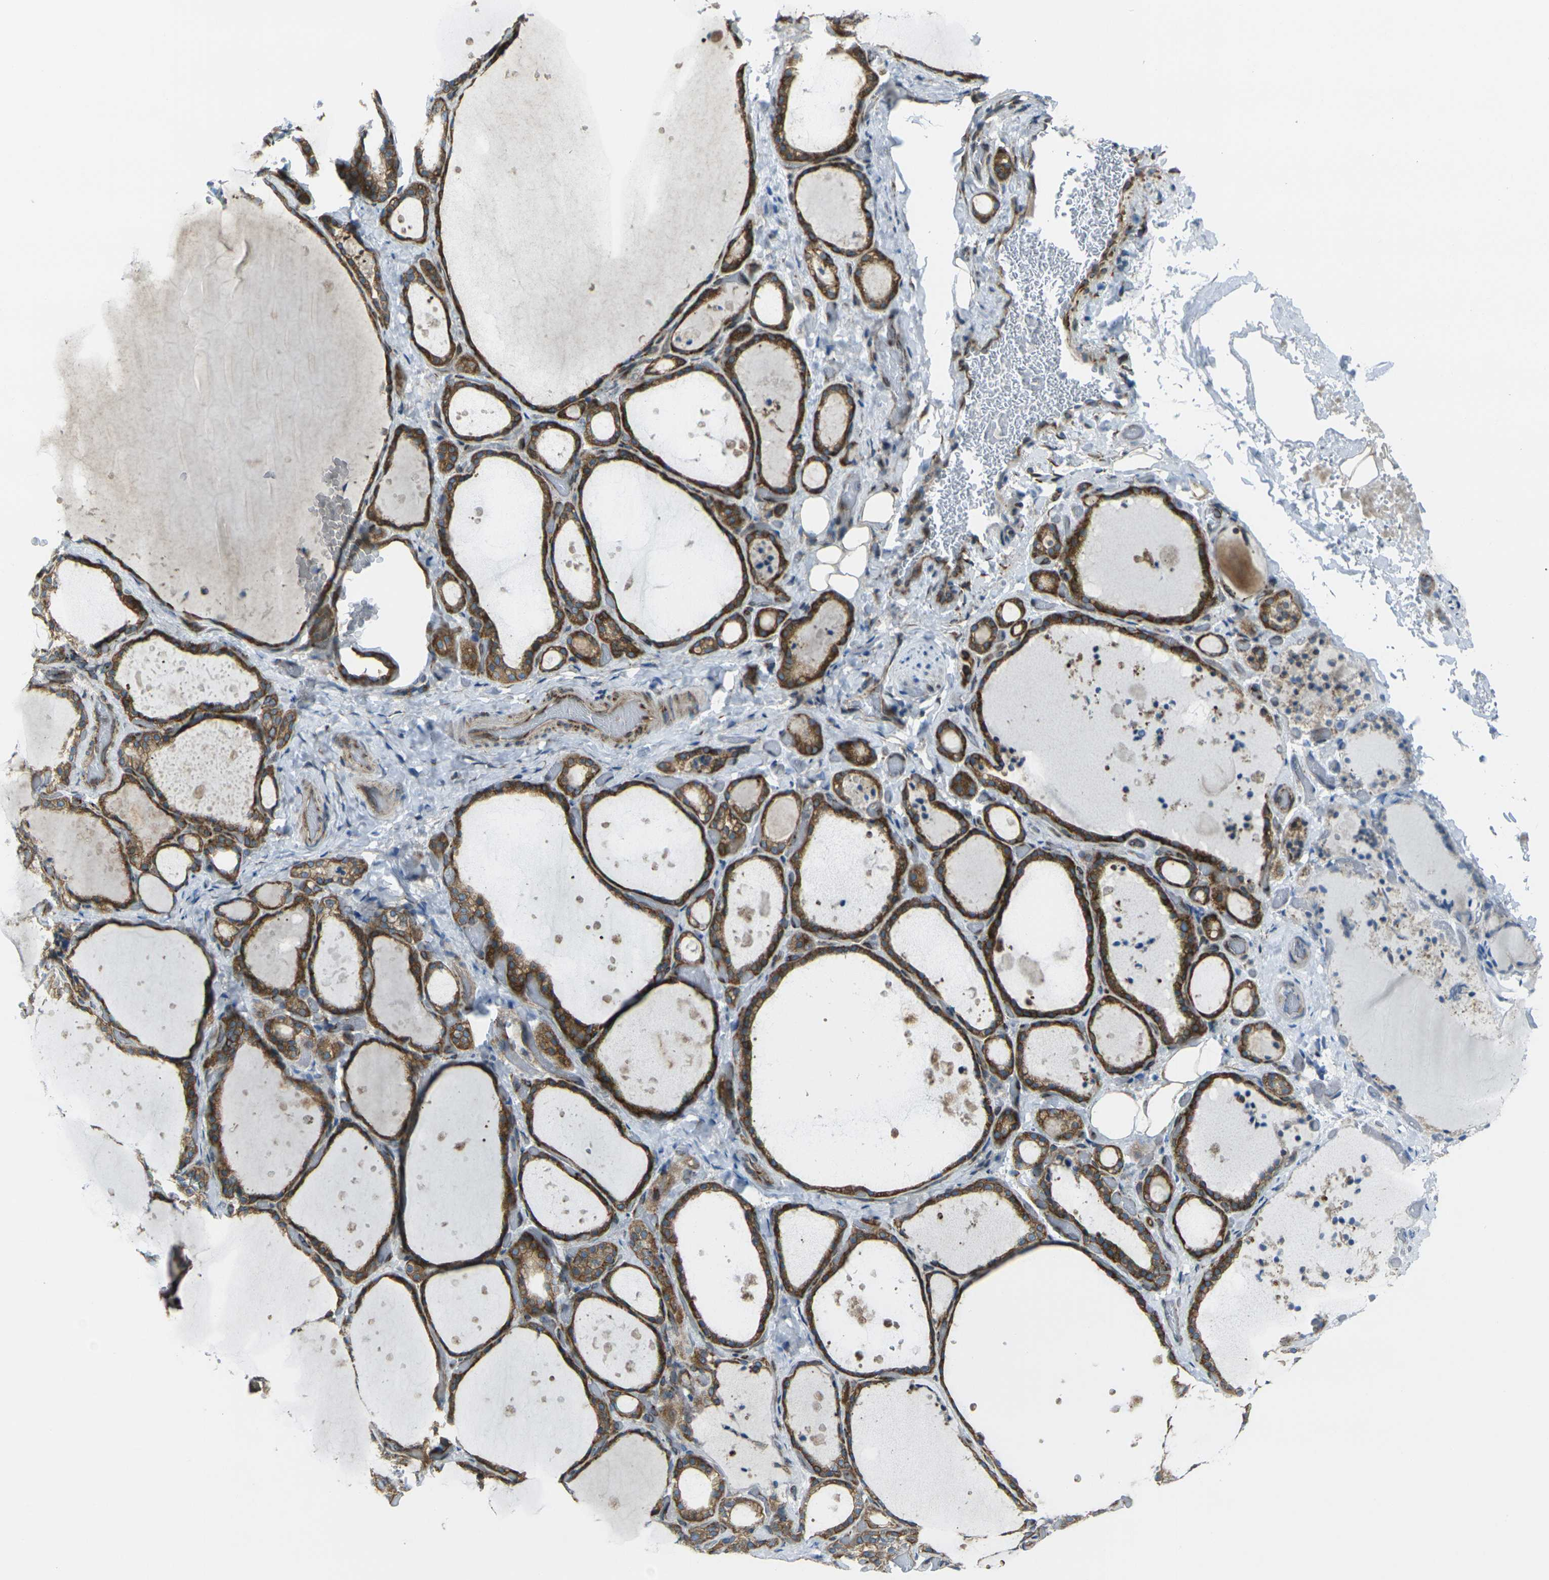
{"staining": {"intensity": "strong", "quantity": ">75%", "location": "cytoplasmic/membranous"}, "tissue": "thyroid gland", "cell_type": "Glandular cells", "image_type": "normal", "snomed": [{"axis": "morphology", "description": "Normal tissue, NOS"}, {"axis": "topography", "description": "Thyroid gland"}], "caption": "This is an image of immunohistochemistry staining of normal thyroid gland, which shows strong positivity in the cytoplasmic/membranous of glandular cells.", "gene": "CELSR2", "patient": {"sex": "female", "age": 44}}